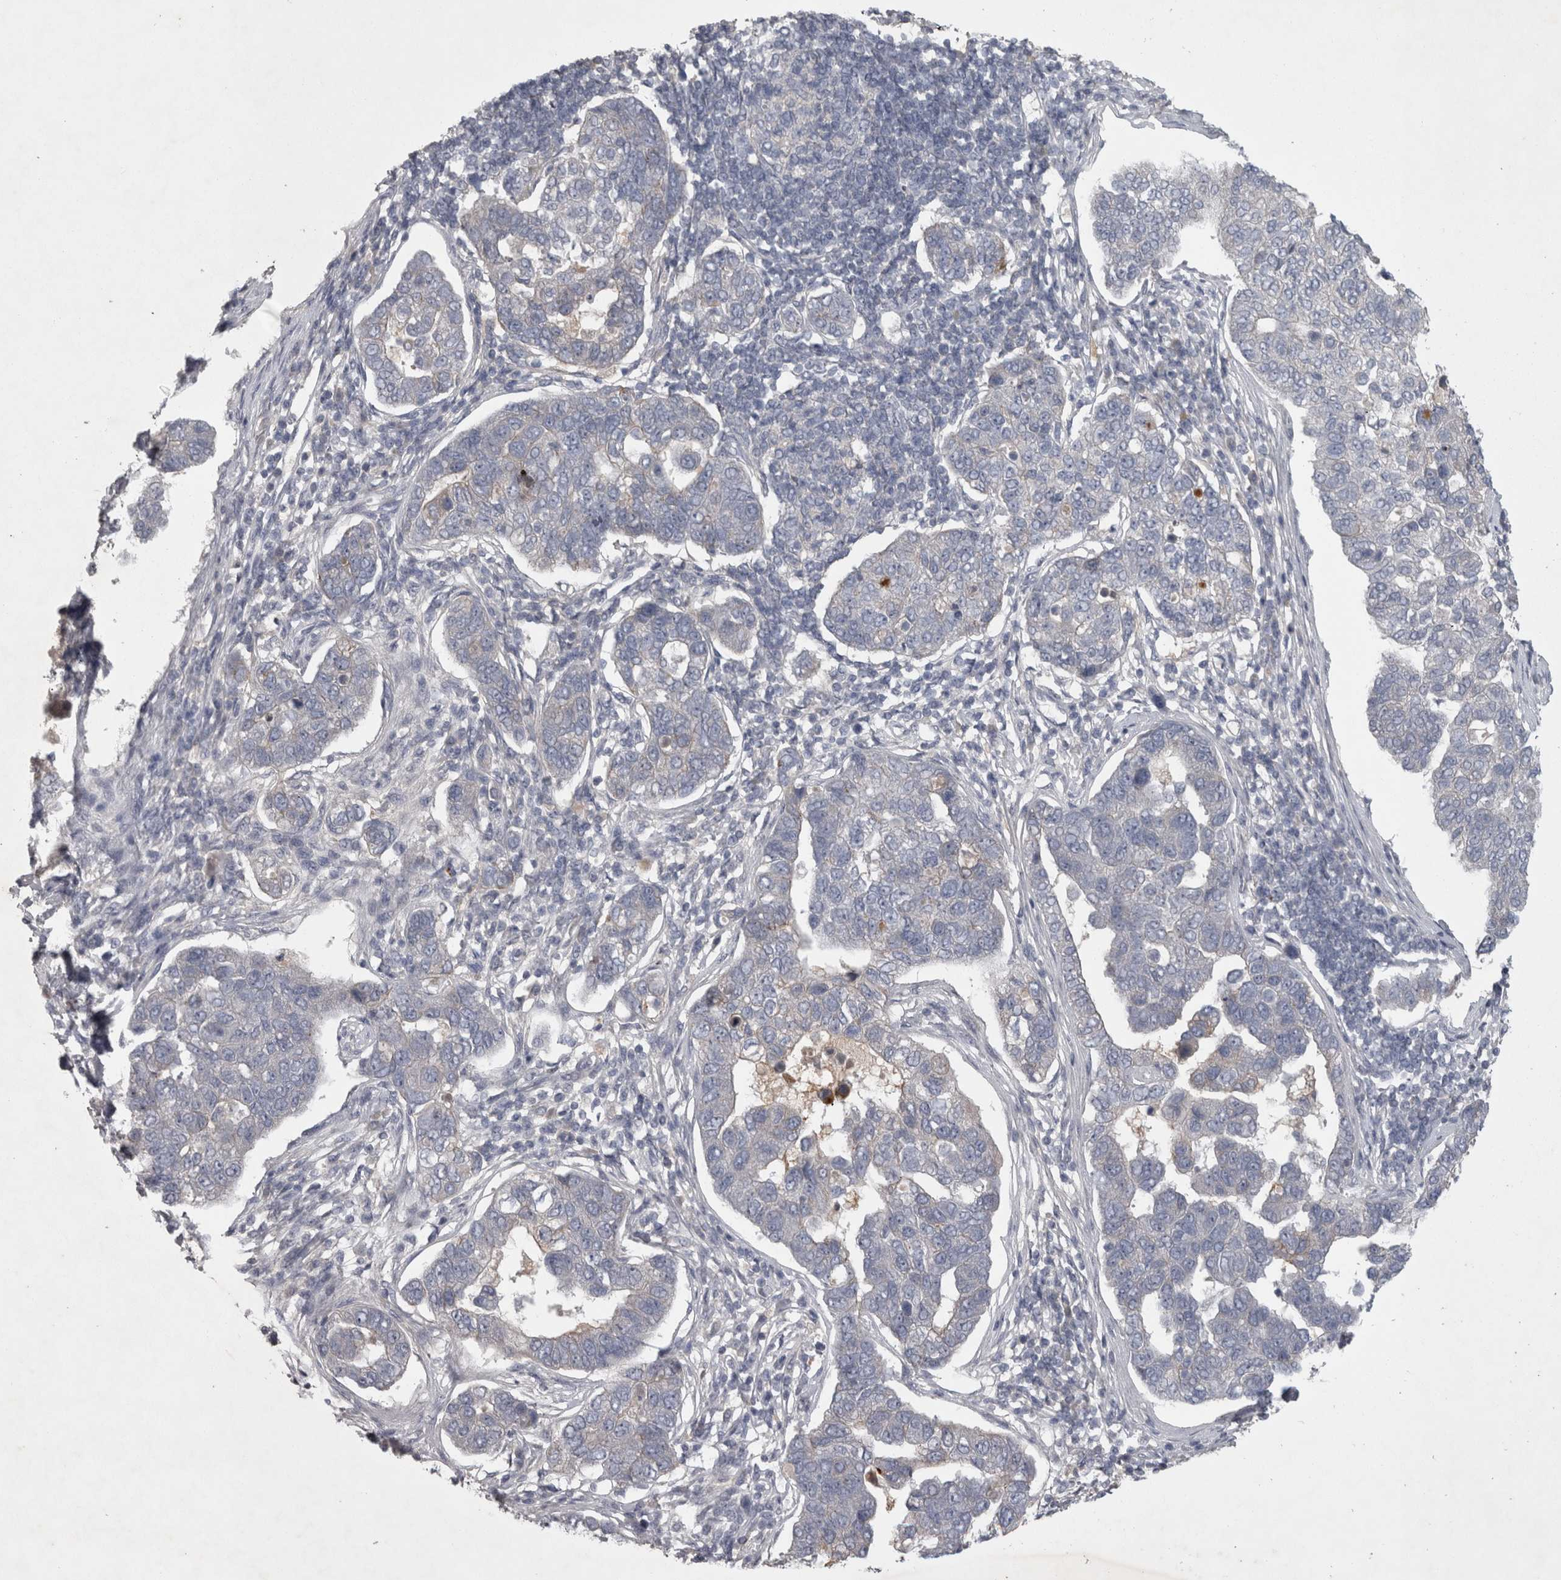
{"staining": {"intensity": "negative", "quantity": "none", "location": "none"}, "tissue": "pancreatic cancer", "cell_type": "Tumor cells", "image_type": "cancer", "snomed": [{"axis": "morphology", "description": "Adenocarcinoma, NOS"}, {"axis": "topography", "description": "Pancreas"}], "caption": "The photomicrograph exhibits no significant positivity in tumor cells of pancreatic adenocarcinoma.", "gene": "ENPP7", "patient": {"sex": "female", "age": 61}}